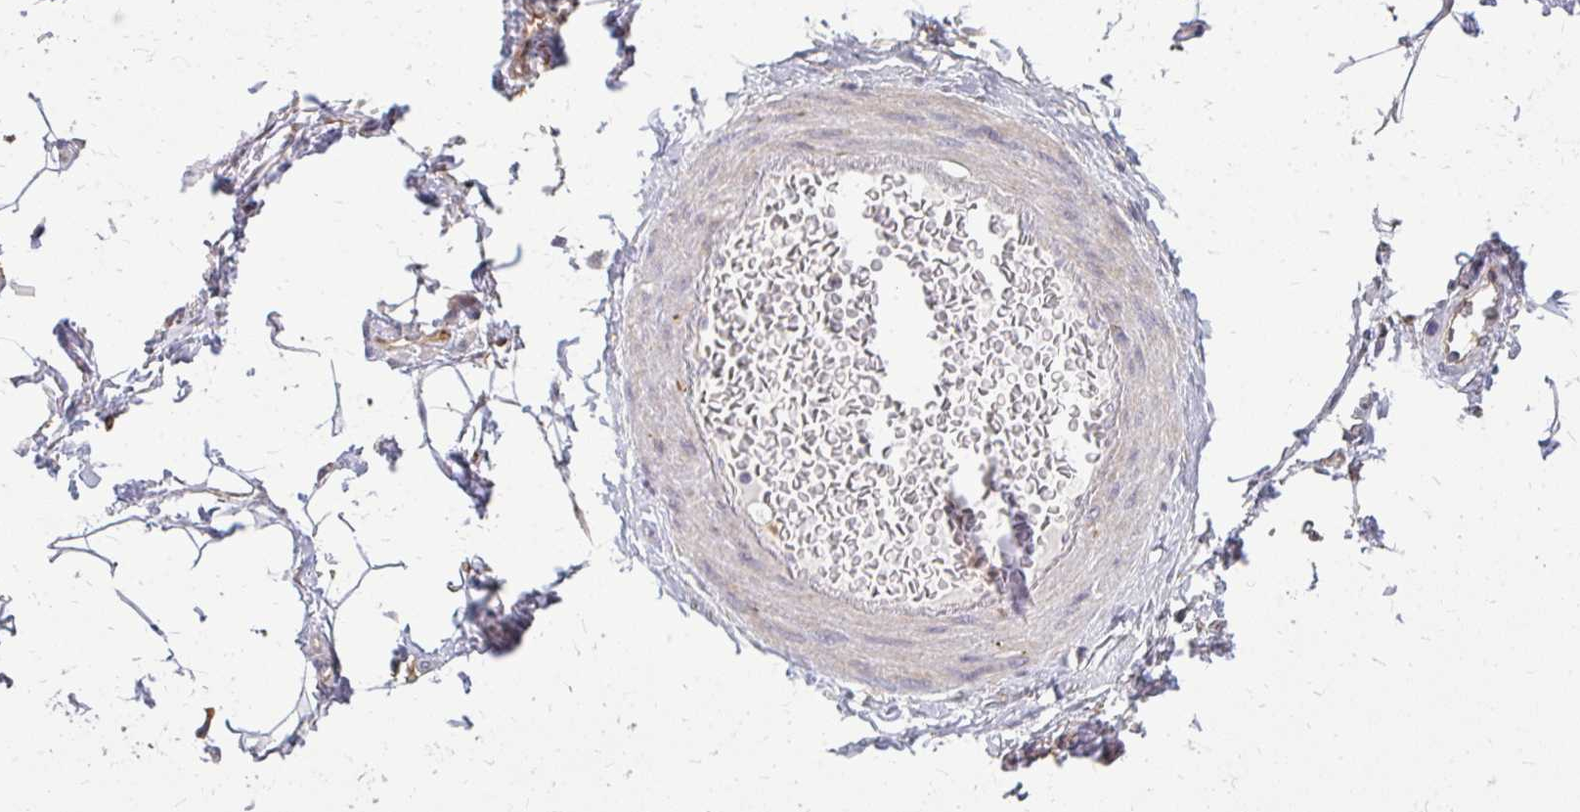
{"staining": {"intensity": "negative", "quantity": "none", "location": "none"}, "tissue": "adipose tissue", "cell_type": "Adipocytes", "image_type": "normal", "snomed": [{"axis": "morphology", "description": "Normal tissue, NOS"}, {"axis": "topography", "description": "Peripheral nerve tissue"}], "caption": "Adipocytes are negative for protein expression in benign human adipose tissue. (DAB (3,3'-diaminobenzidine) IHC with hematoxylin counter stain).", "gene": "OXNAD1", "patient": {"sex": "male", "age": 51}}